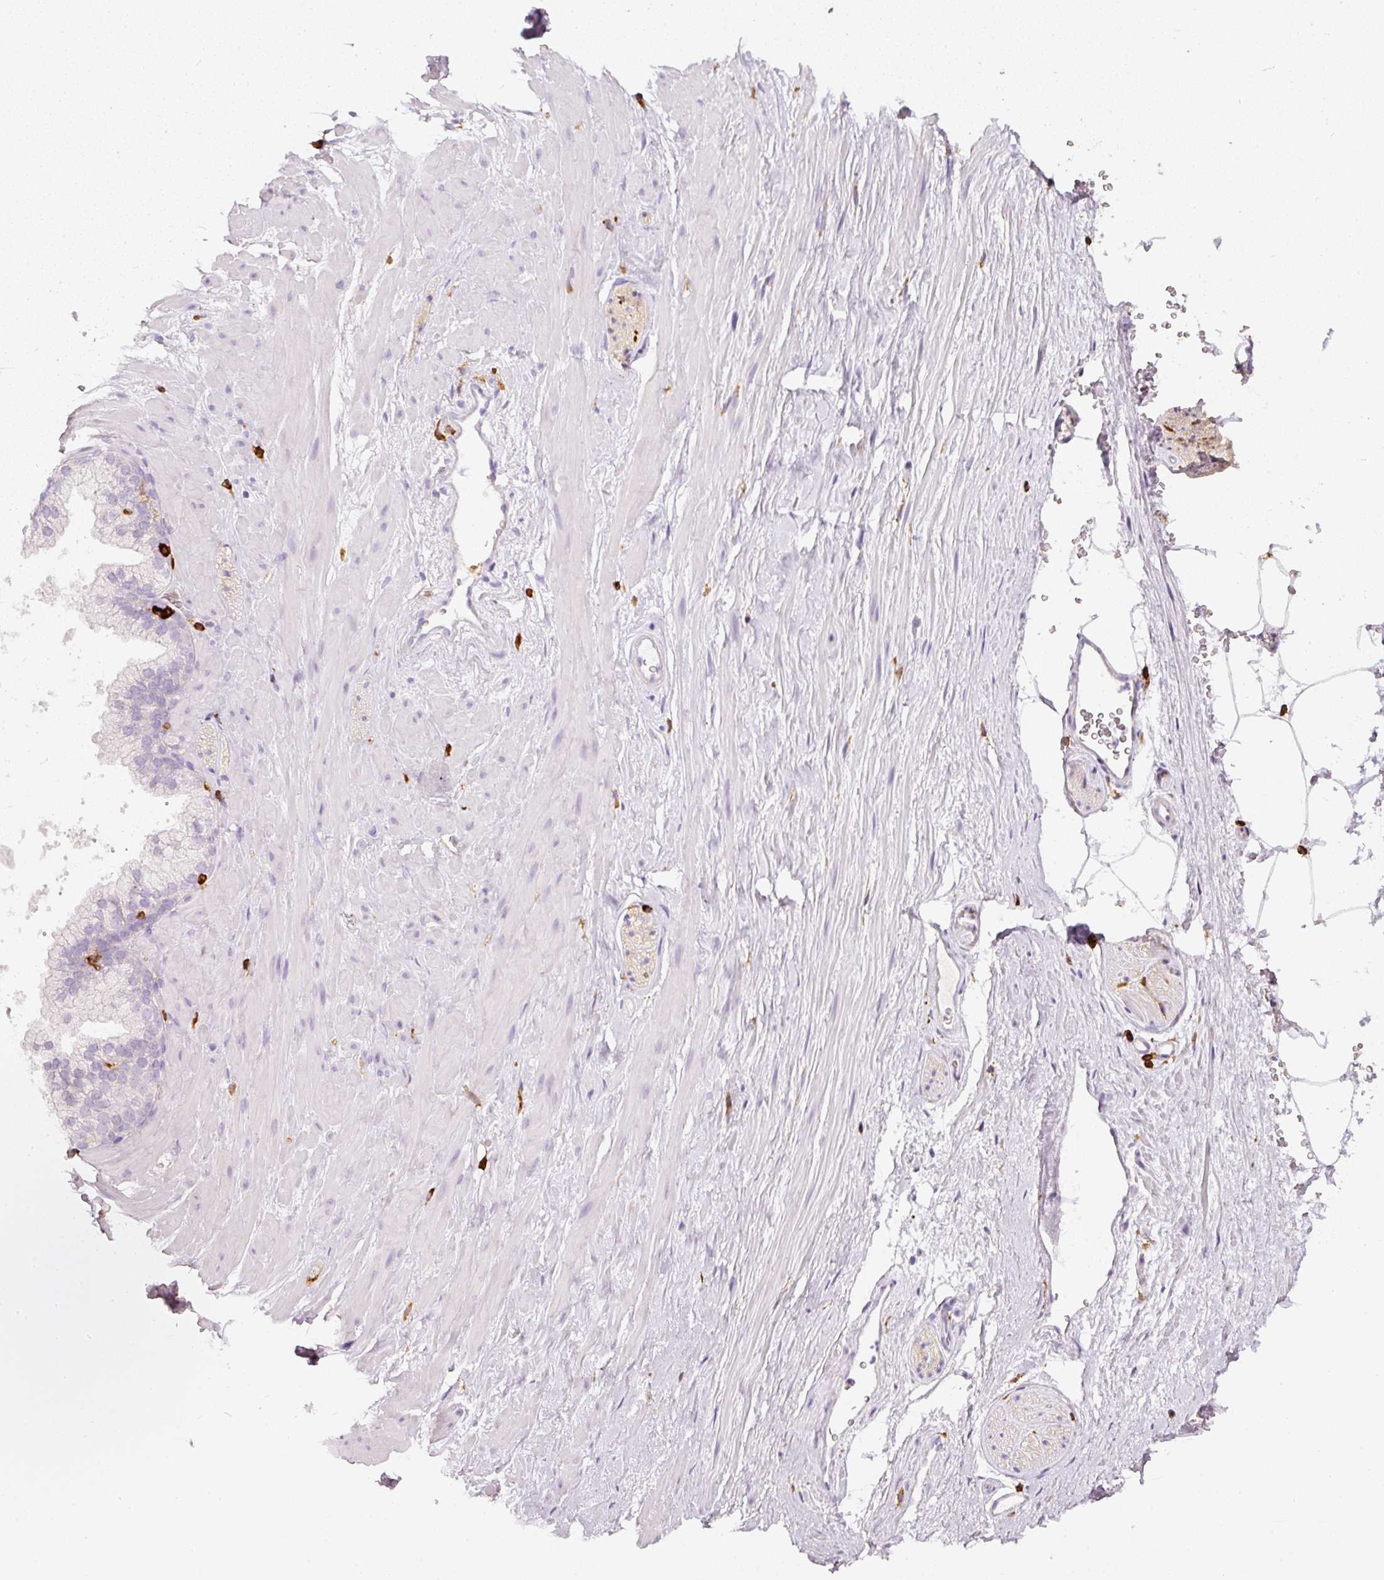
{"staining": {"intensity": "negative", "quantity": "none", "location": "none"}, "tissue": "adipose tissue", "cell_type": "Adipocytes", "image_type": "normal", "snomed": [{"axis": "morphology", "description": "Normal tissue, NOS"}, {"axis": "topography", "description": "Prostate"}, {"axis": "topography", "description": "Peripheral nerve tissue"}], "caption": "IHC of benign adipose tissue displays no staining in adipocytes. Brightfield microscopy of immunohistochemistry (IHC) stained with DAB (brown) and hematoxylin (blue), captured at high magnification.", "gene": "EVL", "patient": {"sex": "male", "age": 61}}